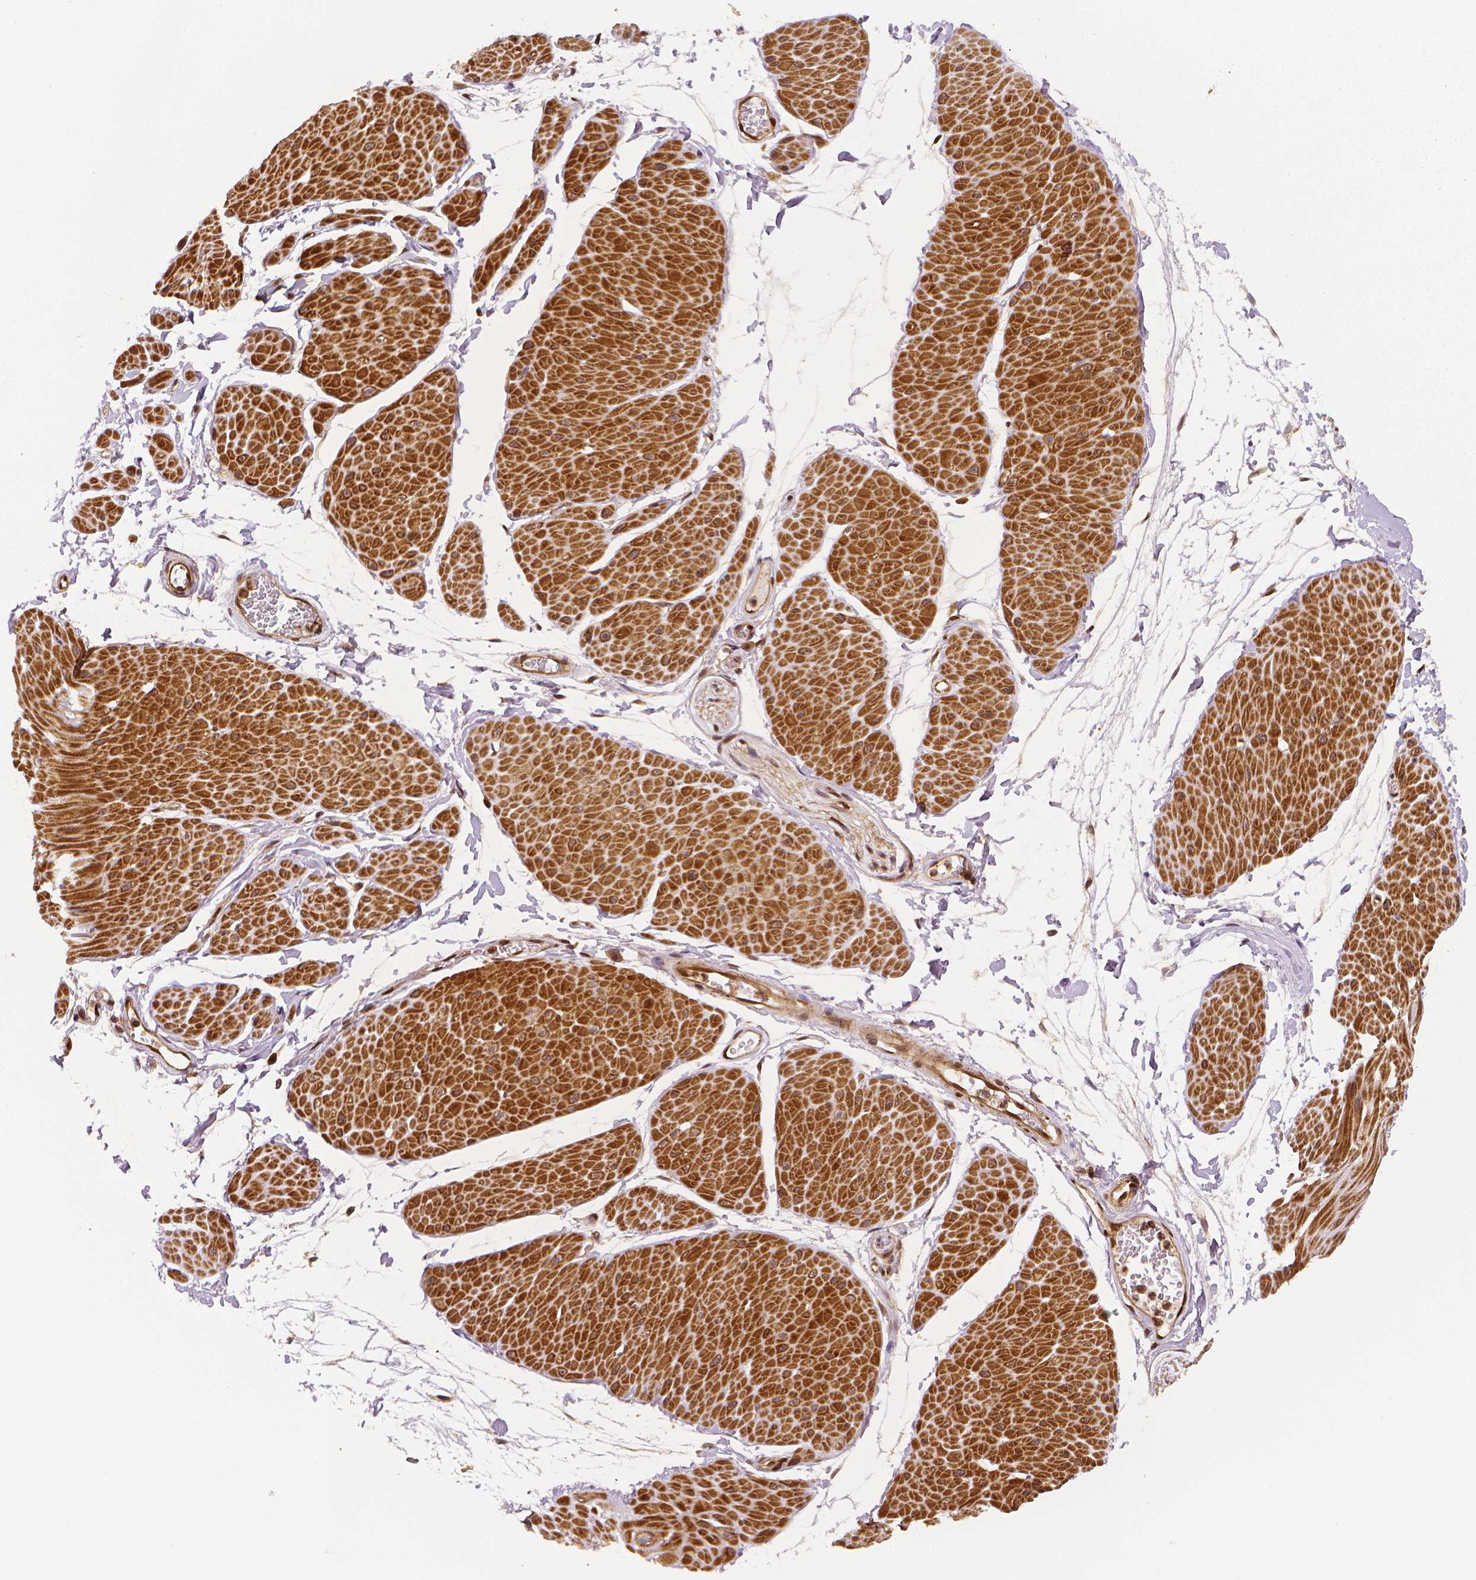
{"staining": {"intensity": "moderate", "quantity": ">75%", "location": "nuclear"}, "tissue": "adipose tissue", "cell_type": "Adipocytes", "image_type": "normal", "snomed": [{"axis": "morphology", "description": "Normal tissue, NOS"}, {"axis": "topography", "description": "Smooth muscle"}, {"axis": "topography", "description": "Peripheral nerve tissue"}], "caption": "This photomicrograph shows unremarkable adipose tissue stained with immunohistochemistry to label a protein in brown. The nuclear of adipocytes show moderate positivity for the protein. Nuclei are counter-stained blue.", "gene": "STAT3", "patient": {"sex": "male", "age": 58}}